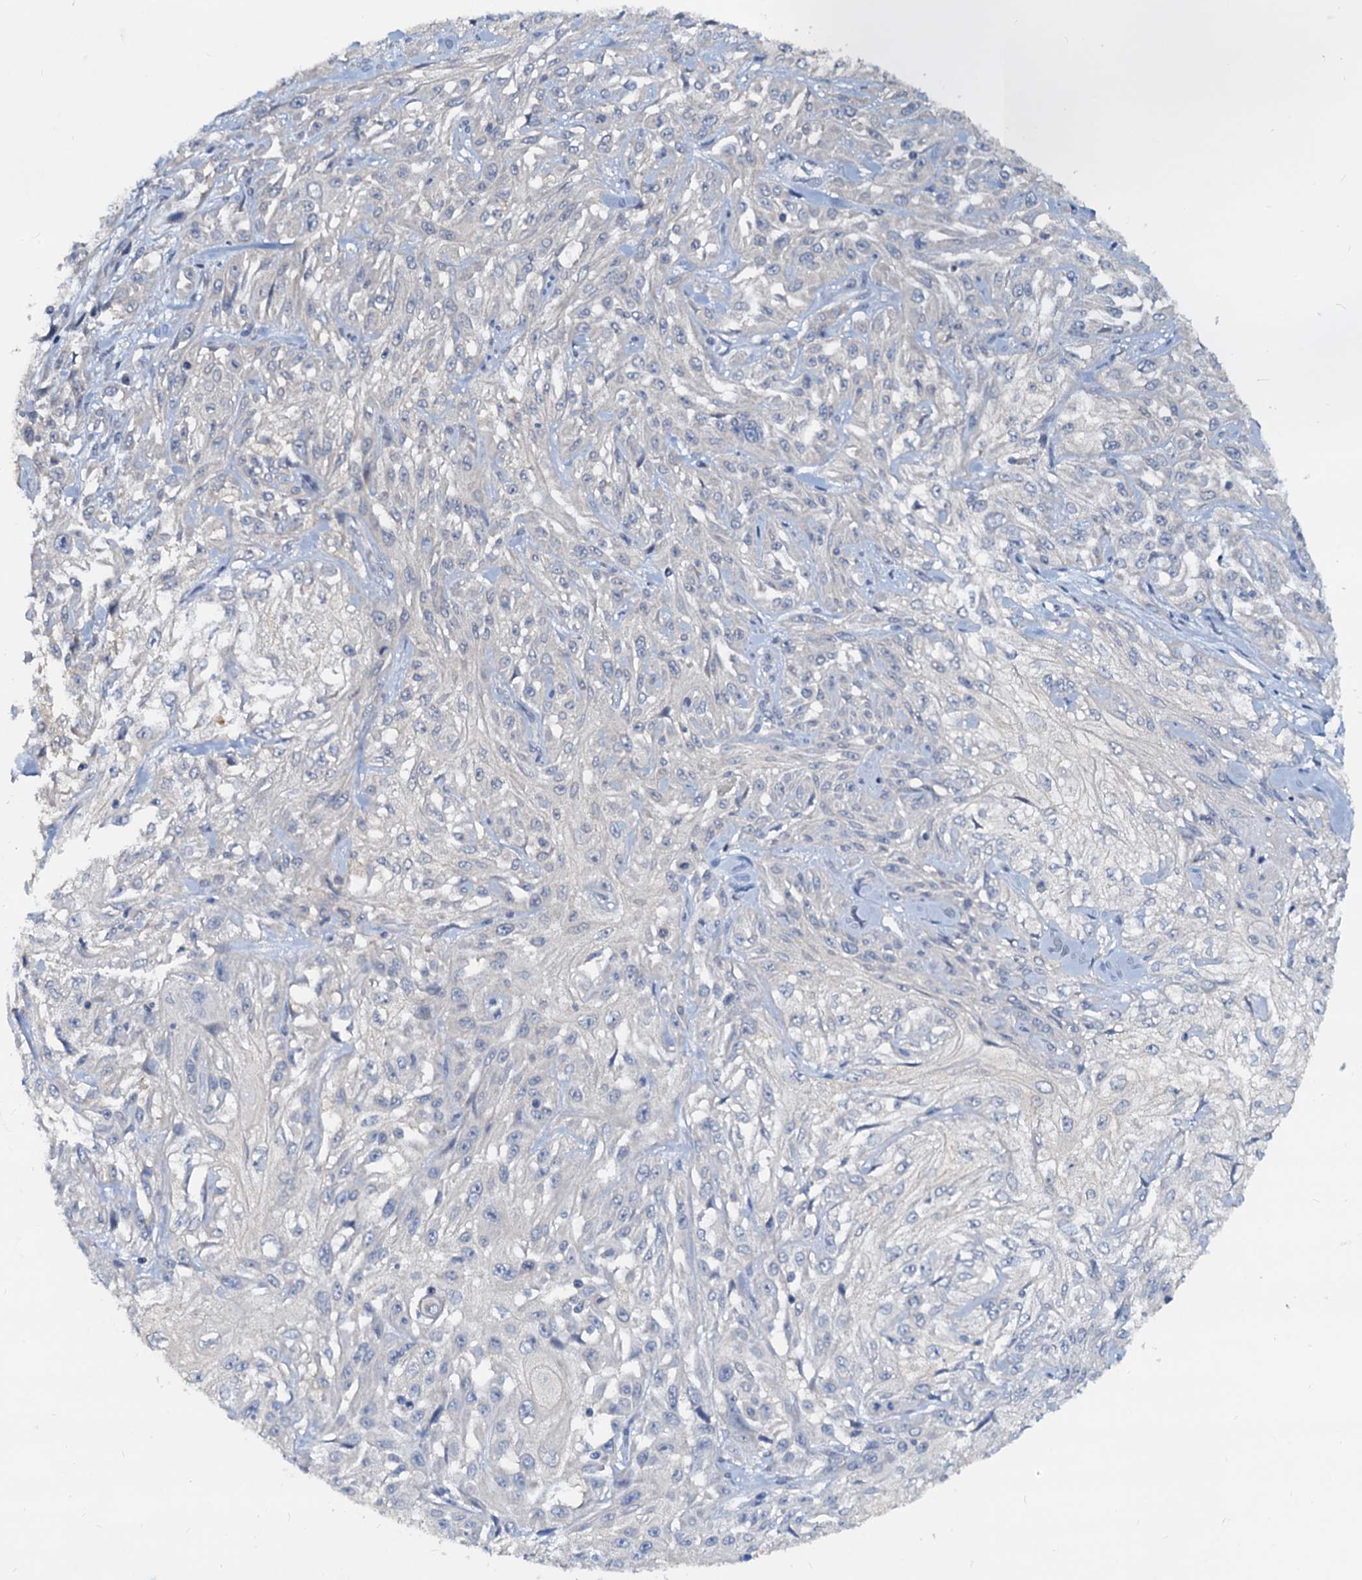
{"staining": {"intensity": "negative", "quantity": "none", "location": "none"}, "tissue": "skin cancer", "cell_type": "Tumor cells", "image_type": "cancer", "snomed": [{"axis": "morphology", "description": "Squamous cell carcinoma, NOS"}, {"axis": "morphology", "description": "Squamous cell carcinoma, metastatic, NOS"}, {"axis": "topography", "description": "Skin"}, {"axis": "topography", "description": "Lymph node"}], "caption": "Tumor cells are negative for protein expression in human skin cancer. (Brightfield microscopy of DAB (3,3'-diaminobenzidine) immunohistochemistry at high magnification).", "gene": "PTGES3", "patient": {"sex": "male", "age": 75}}